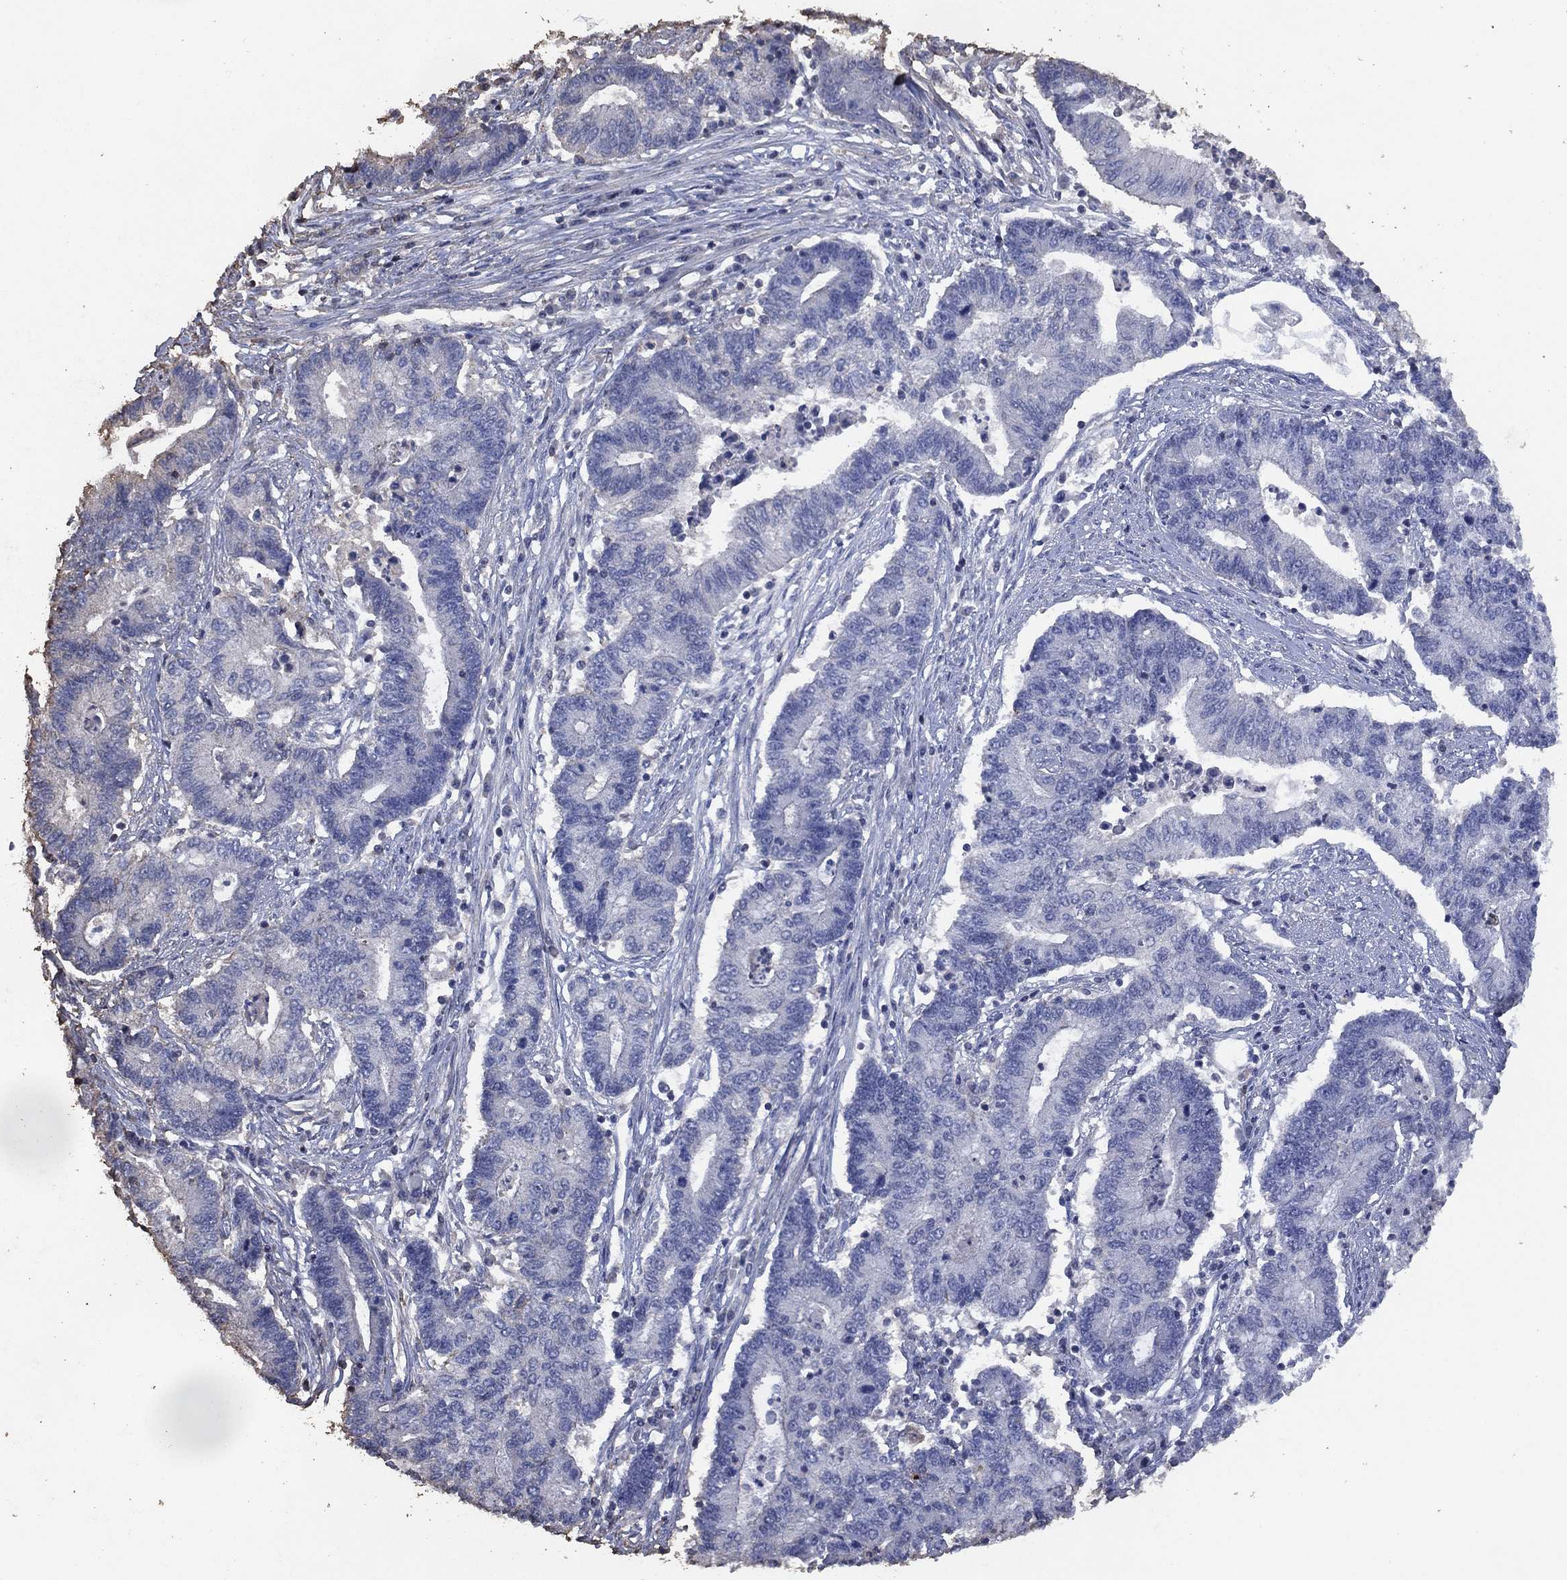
{"staining": {"intensity": "negative", "quantity": "none", "location": "none"}, "tissue": "endometrial cancer", "cell_type": "Tumor cells", "image_type": "cancer", "snomed": [{"axis": "morphology", "description": "Adenocarcinoma, NOS"}, {"axis": "topography", "description": "Uterus"}, {"axis": "topography", "description": "Endometrium"}], "caption": "There is no significant expression in tumor cells of endometrial cancer.", "gene": "ADPRHL1", "patient": {"sex": "female", "age": 54}}